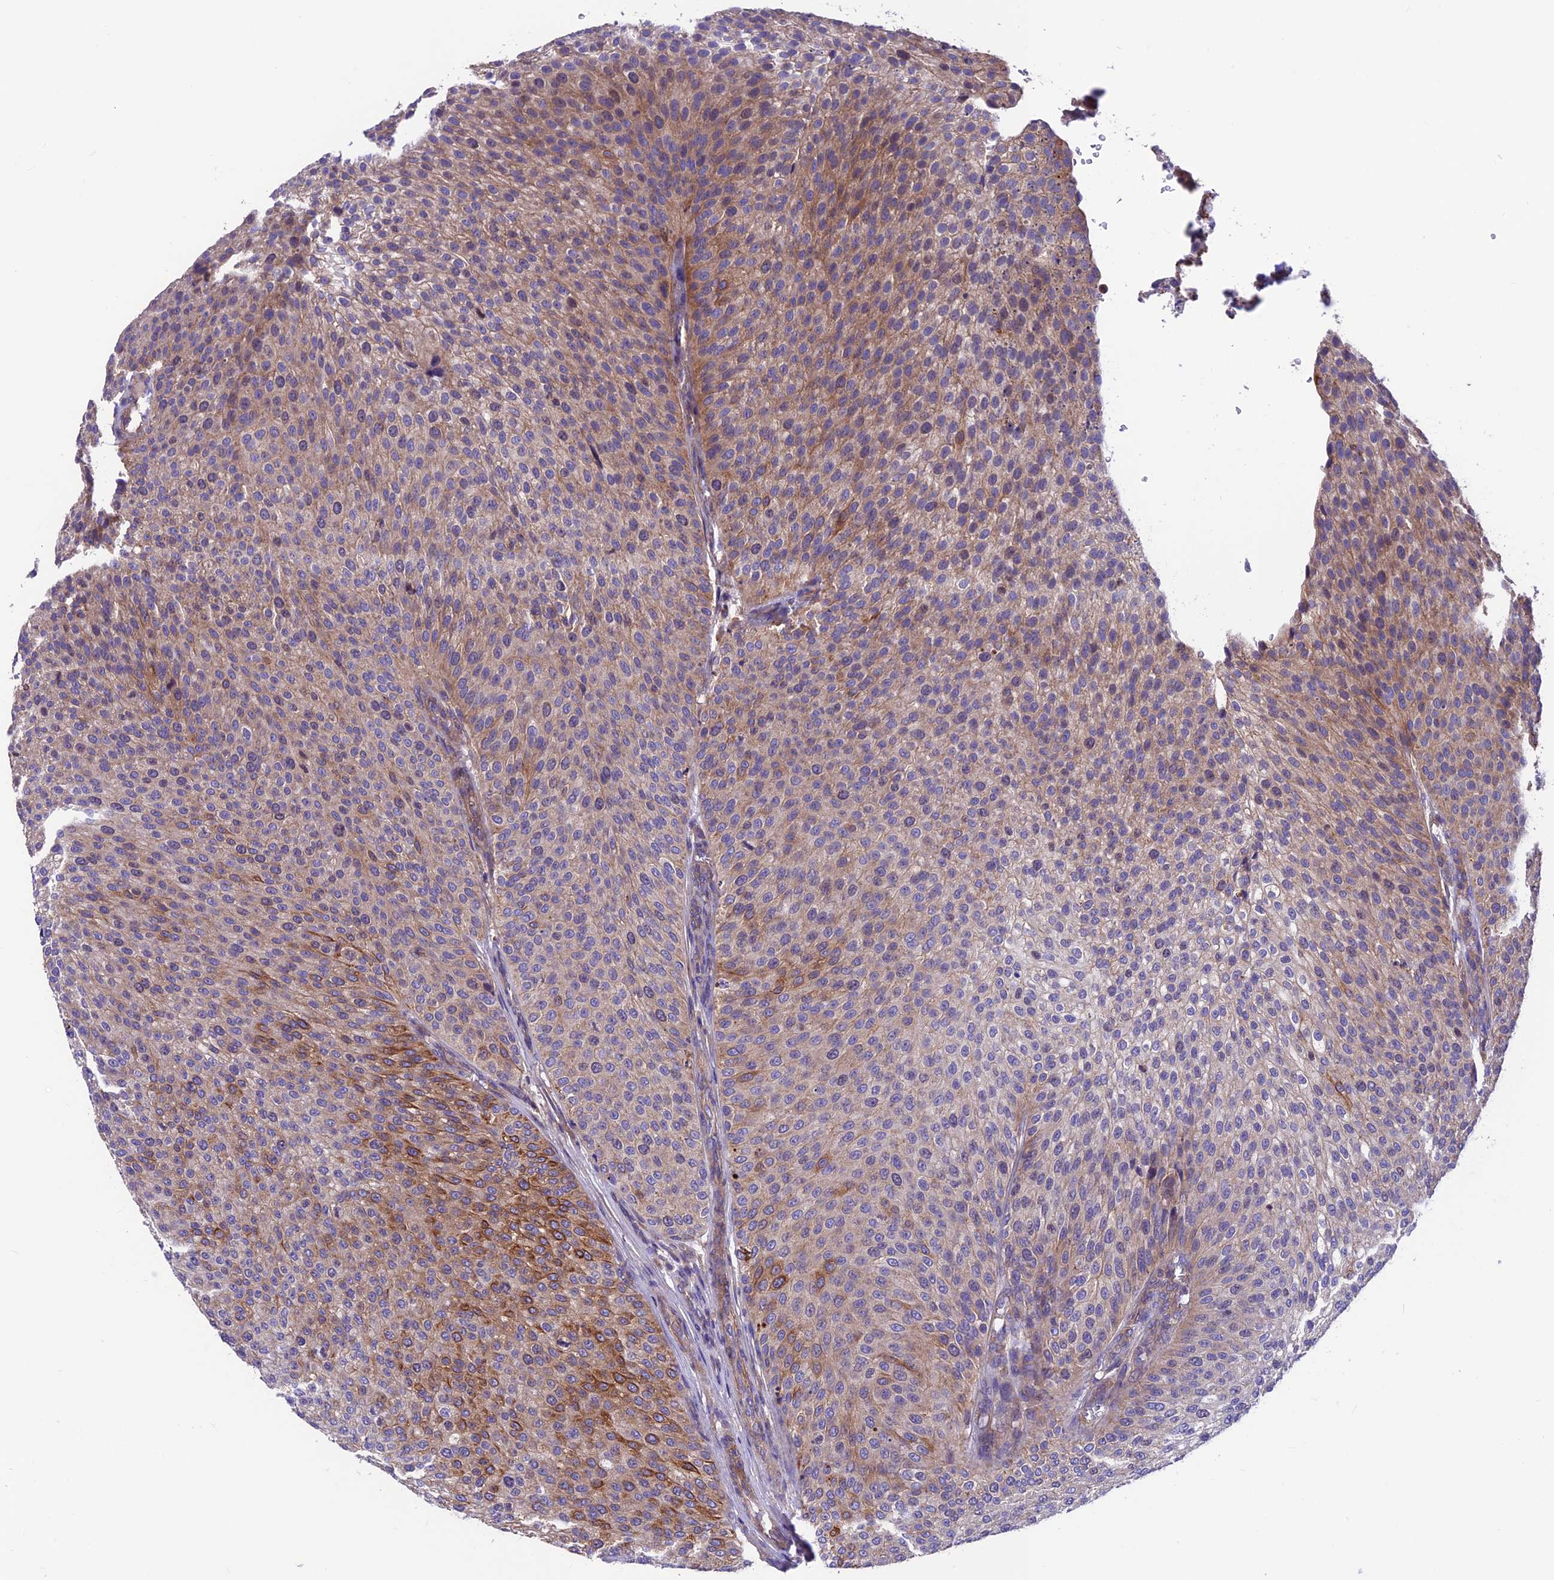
{"staining": {"intensity": "moderate", "quantity": "25%-75%", "location": "cytoplasmic/membranous"}, "tissue": "urothelial cancer", "cell_type": "Tumor cells", "image_type": "cancer", "snomed": [{"axis": "morphology", "description": "Urothelial carcinoma, Low grade"}, {"axis": "topography", "description": "Smooth muscle"}, {"axis": "topography", "description": "Urinary bladder"}], "caption": "Human urothelial cancer stained with a brown dye exhibits moderate cytoplasmic/membranous positive staining in about 25%-75% of tumor cells.", "gene": "VPS16", "patient": {"sex": "male", "age": 60}}